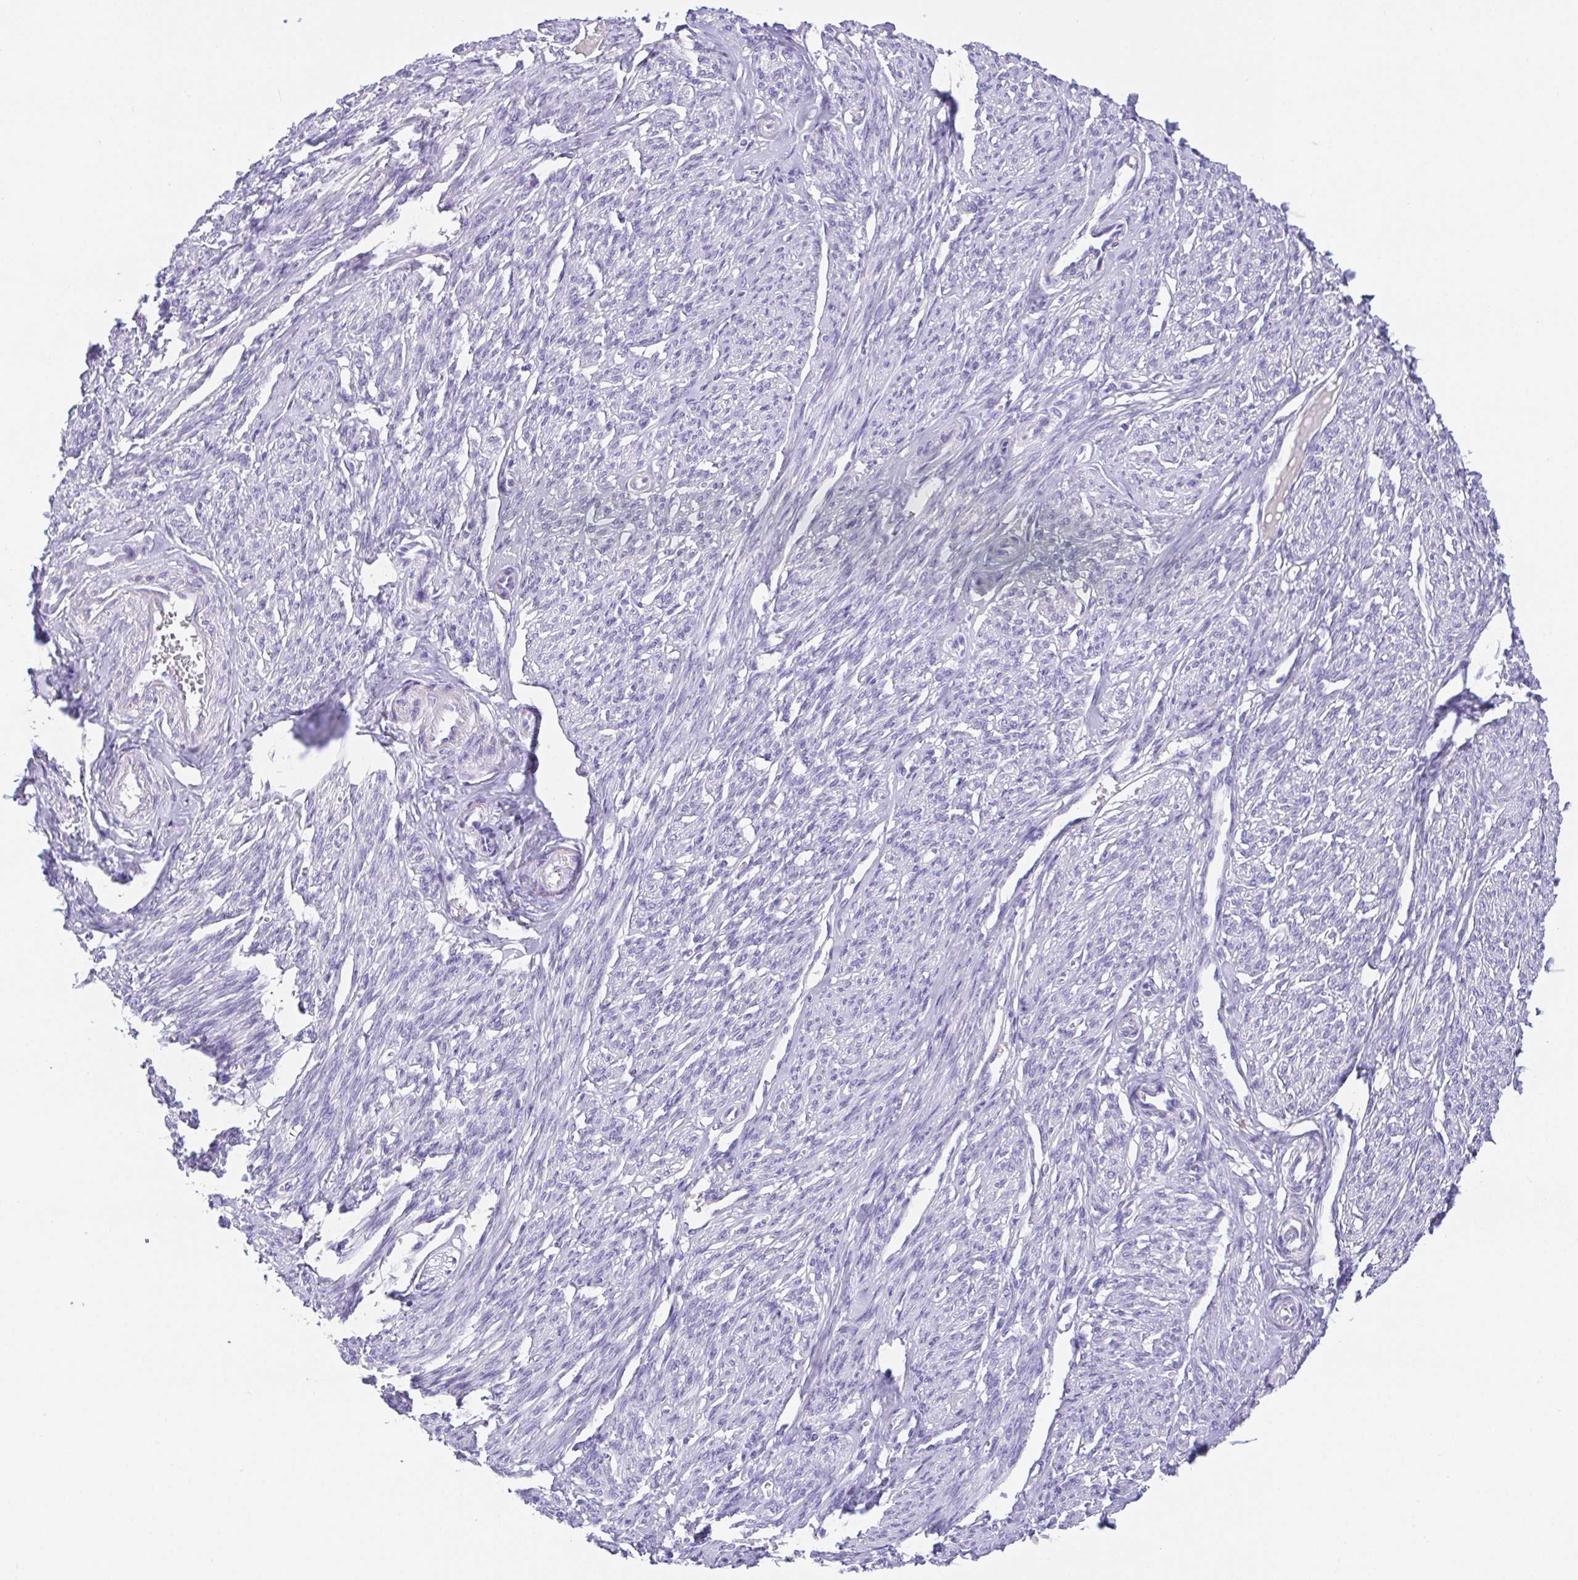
{"staining": {"intensity": "negative", "quantity": "none", "location": "none"}, "tissue": "smooth muscle", "cell_type": "Smooth muscle cells", "image_type": "normal", "snomed": [{"axis": "morphology", "description": "Normal tissue, NOS"}, {"axis": "topography", "description": "Smooth muscle"}], "caption": "Human smooth muscle stained for a protein using IHC demonstrates no staining in smooth muscle cells.", "gene": "HAPLN2", "patient": {"sex": "female", "age": 65}}